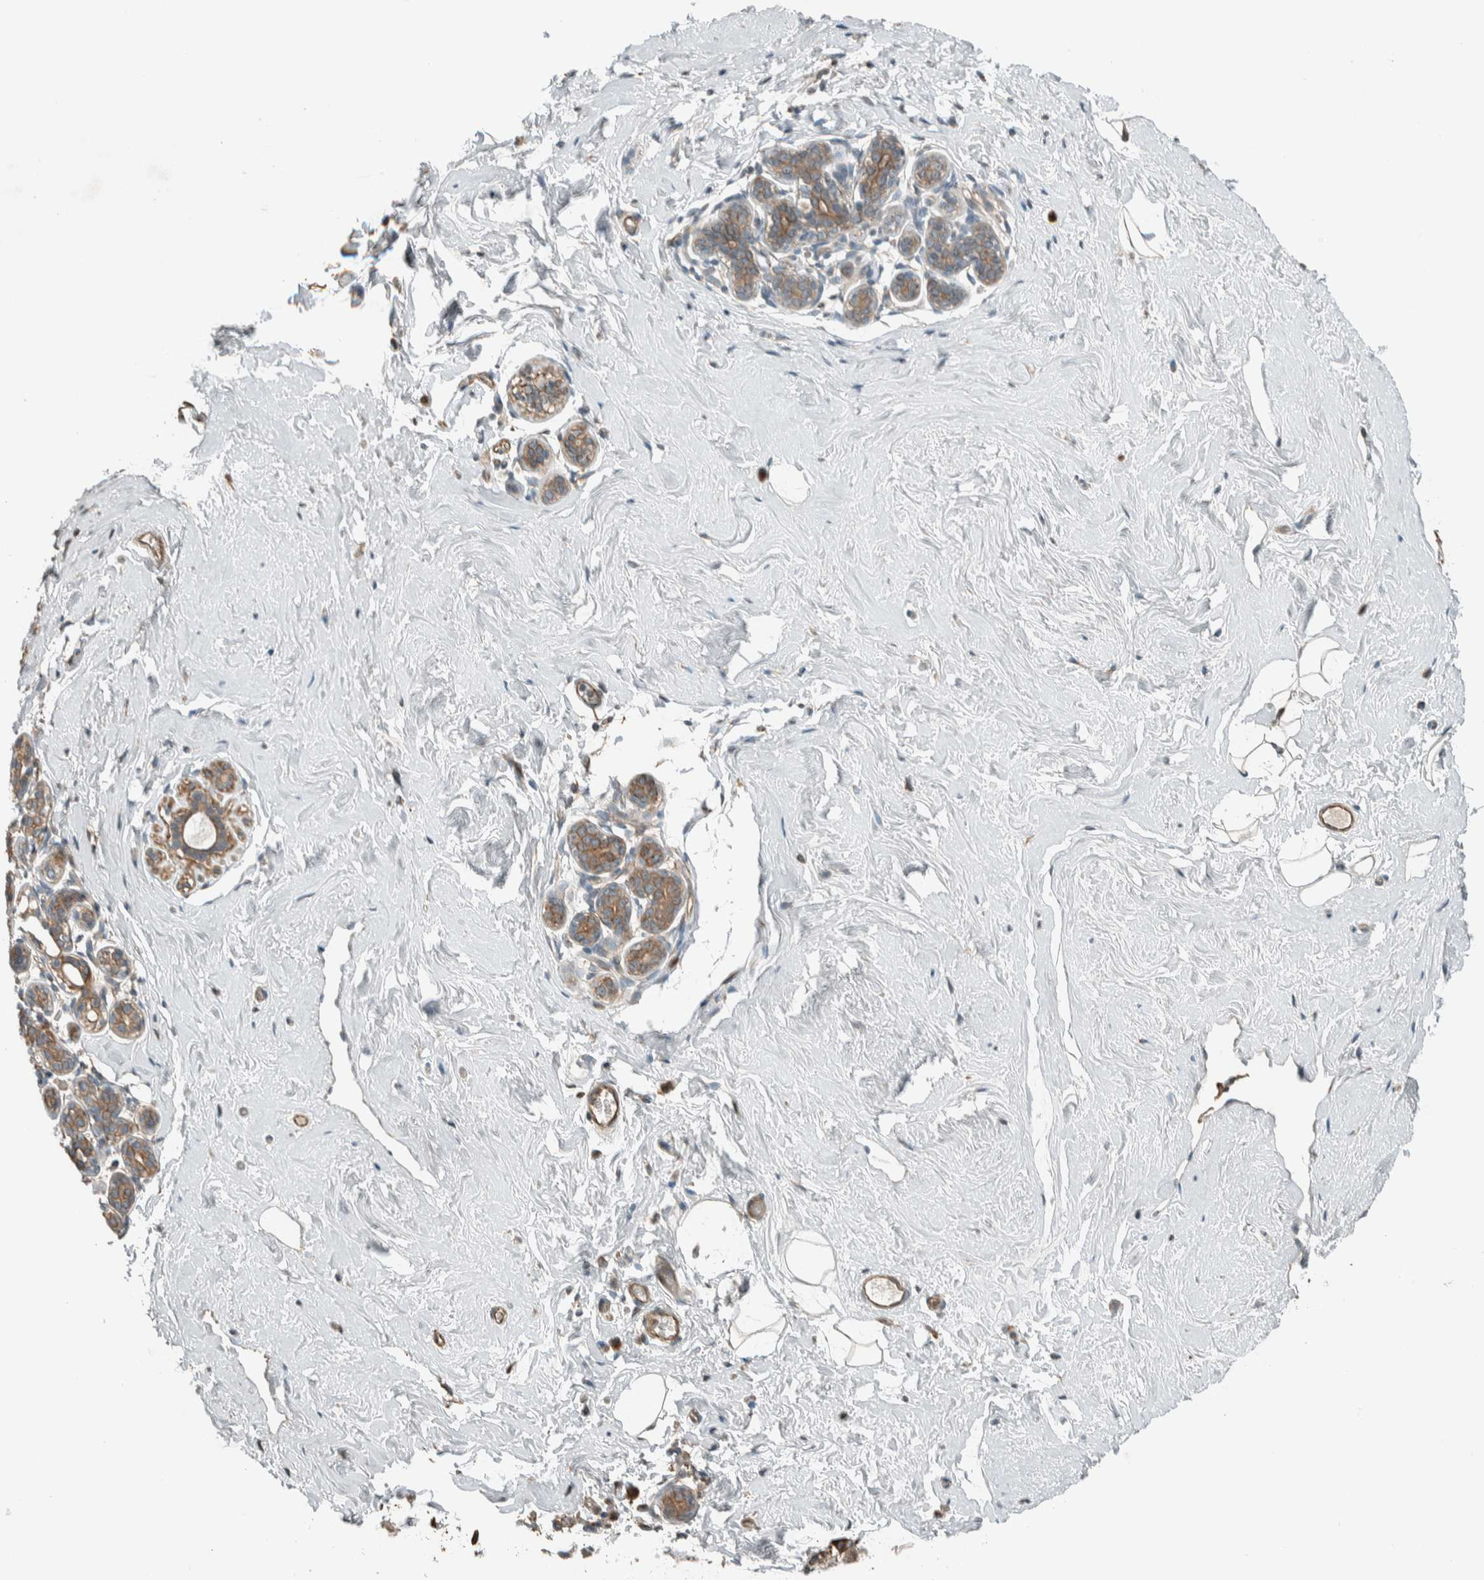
{"staining": {"intensity": "moderate", "quantity": "<25%", "location": "cytoplasmic/membranous"}, "tissue": "breast", "cell_type": "Adipocytes", "image_type": "normal", "snomed": [{"axis": "morphology", "description": "Normal tissue, NOS"}, {"axis": "topography", "description": "Breast"}], "caption": "Adipocytes show low levels of moderate cytoplasmic/membranous expression in about <25% of cells in unremarkable human breast.", "gene": "SEL1L", "patient": {"sex": "female", "age": 75}}